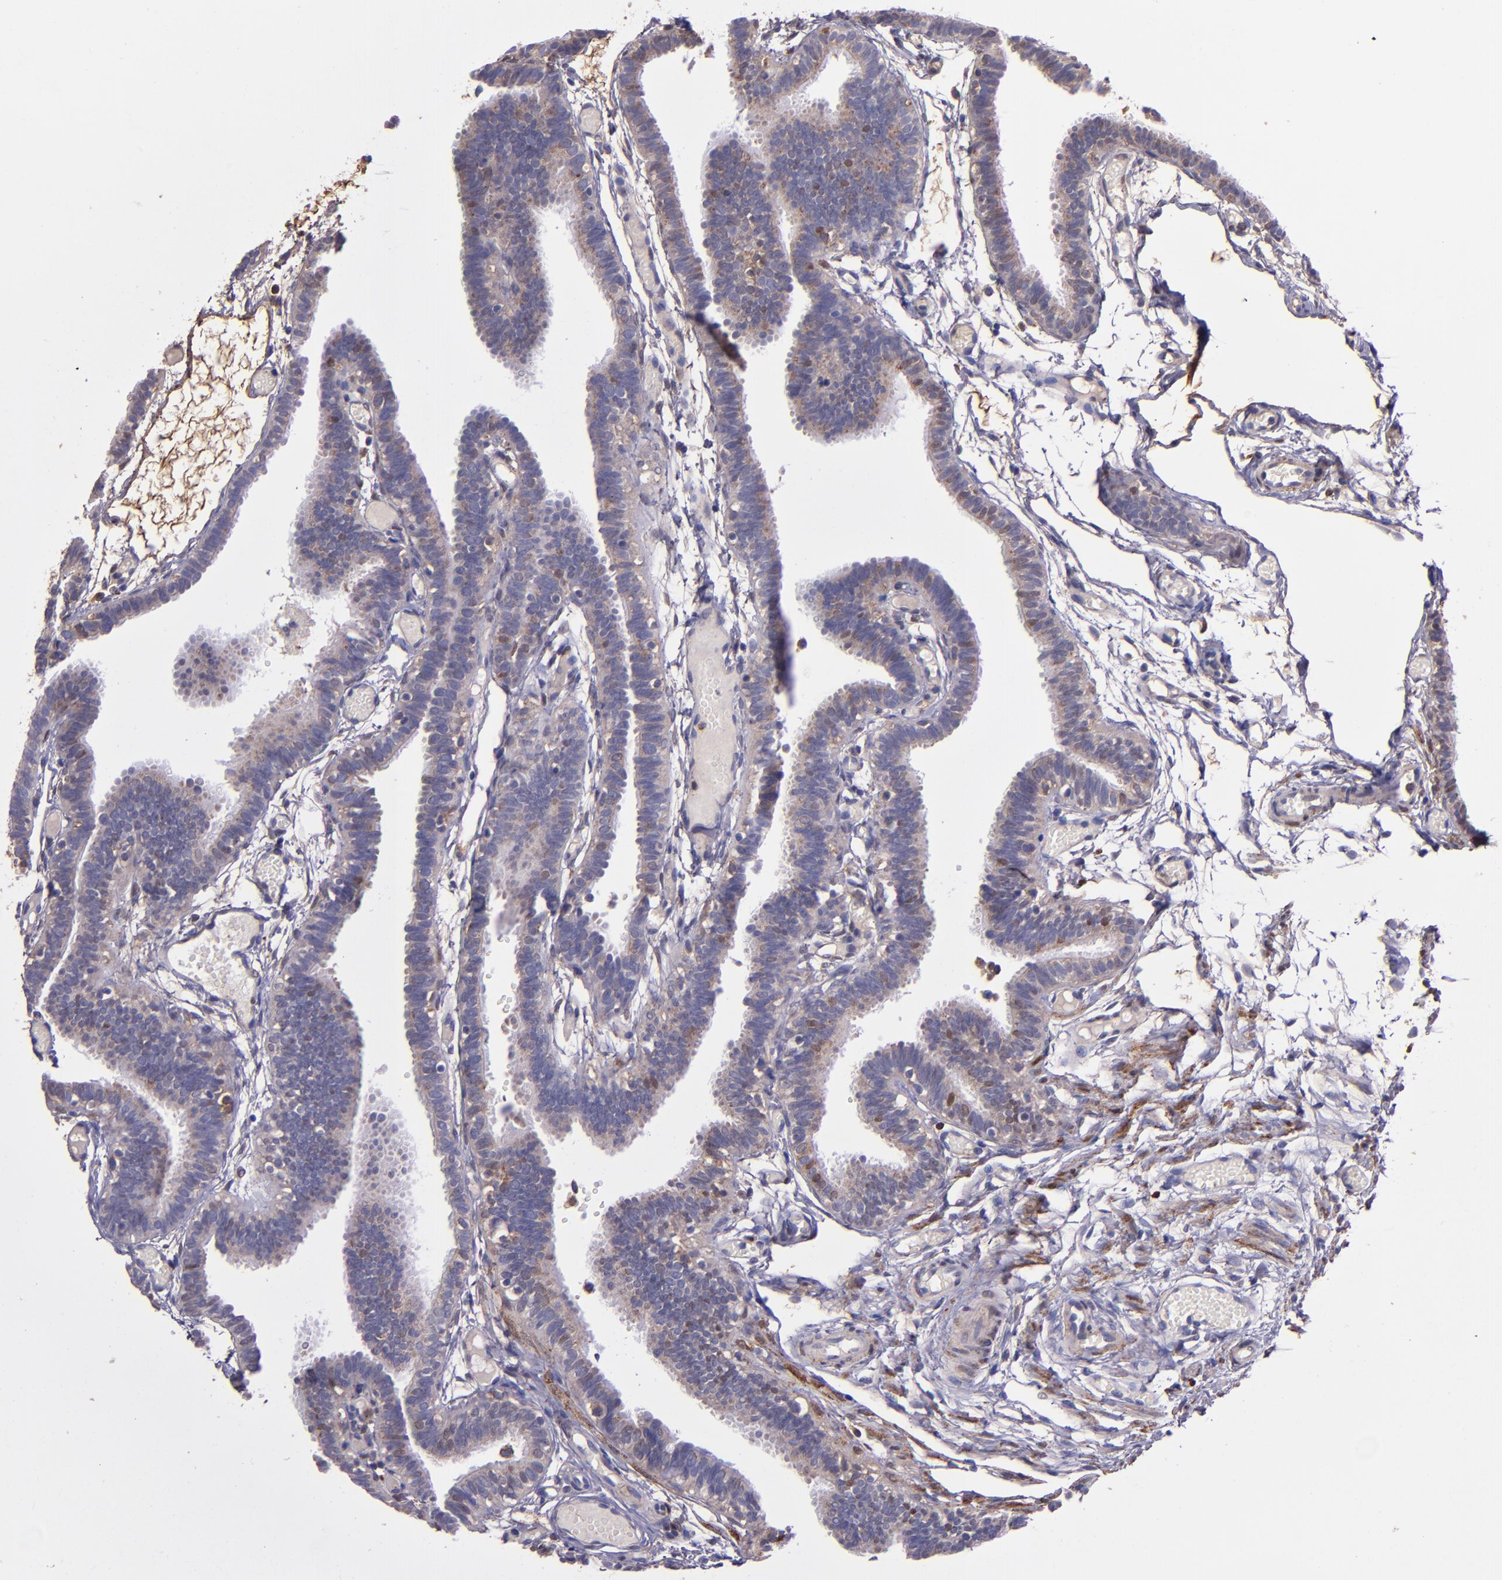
{"staining": {"intensity": "moderate", "quantity": "<25%", "location": "cytoplasmic/membranous,nuclear"}, "tissue": "fallopian tube", "cell_type": "Glandular cells", "image_type": "normal", "snomed": [{"axis": "morphology", "description": "Normal tissue, NOS"}, {"axis": "topography", "description": "Fallopian tube"}], "caption": "Normal fallopian tube displays moderate cytoplasmic/membranous,nuclear expression in approximately <25% of glandular cells, visualized by immunohistochemistry. The staining was performed using DAB, with brown indicating positive protein expression. Nuclei are stained blue with hematoxylin.", "gene": "WASH6P", "patient": {"sex": "female", "age": 29}}